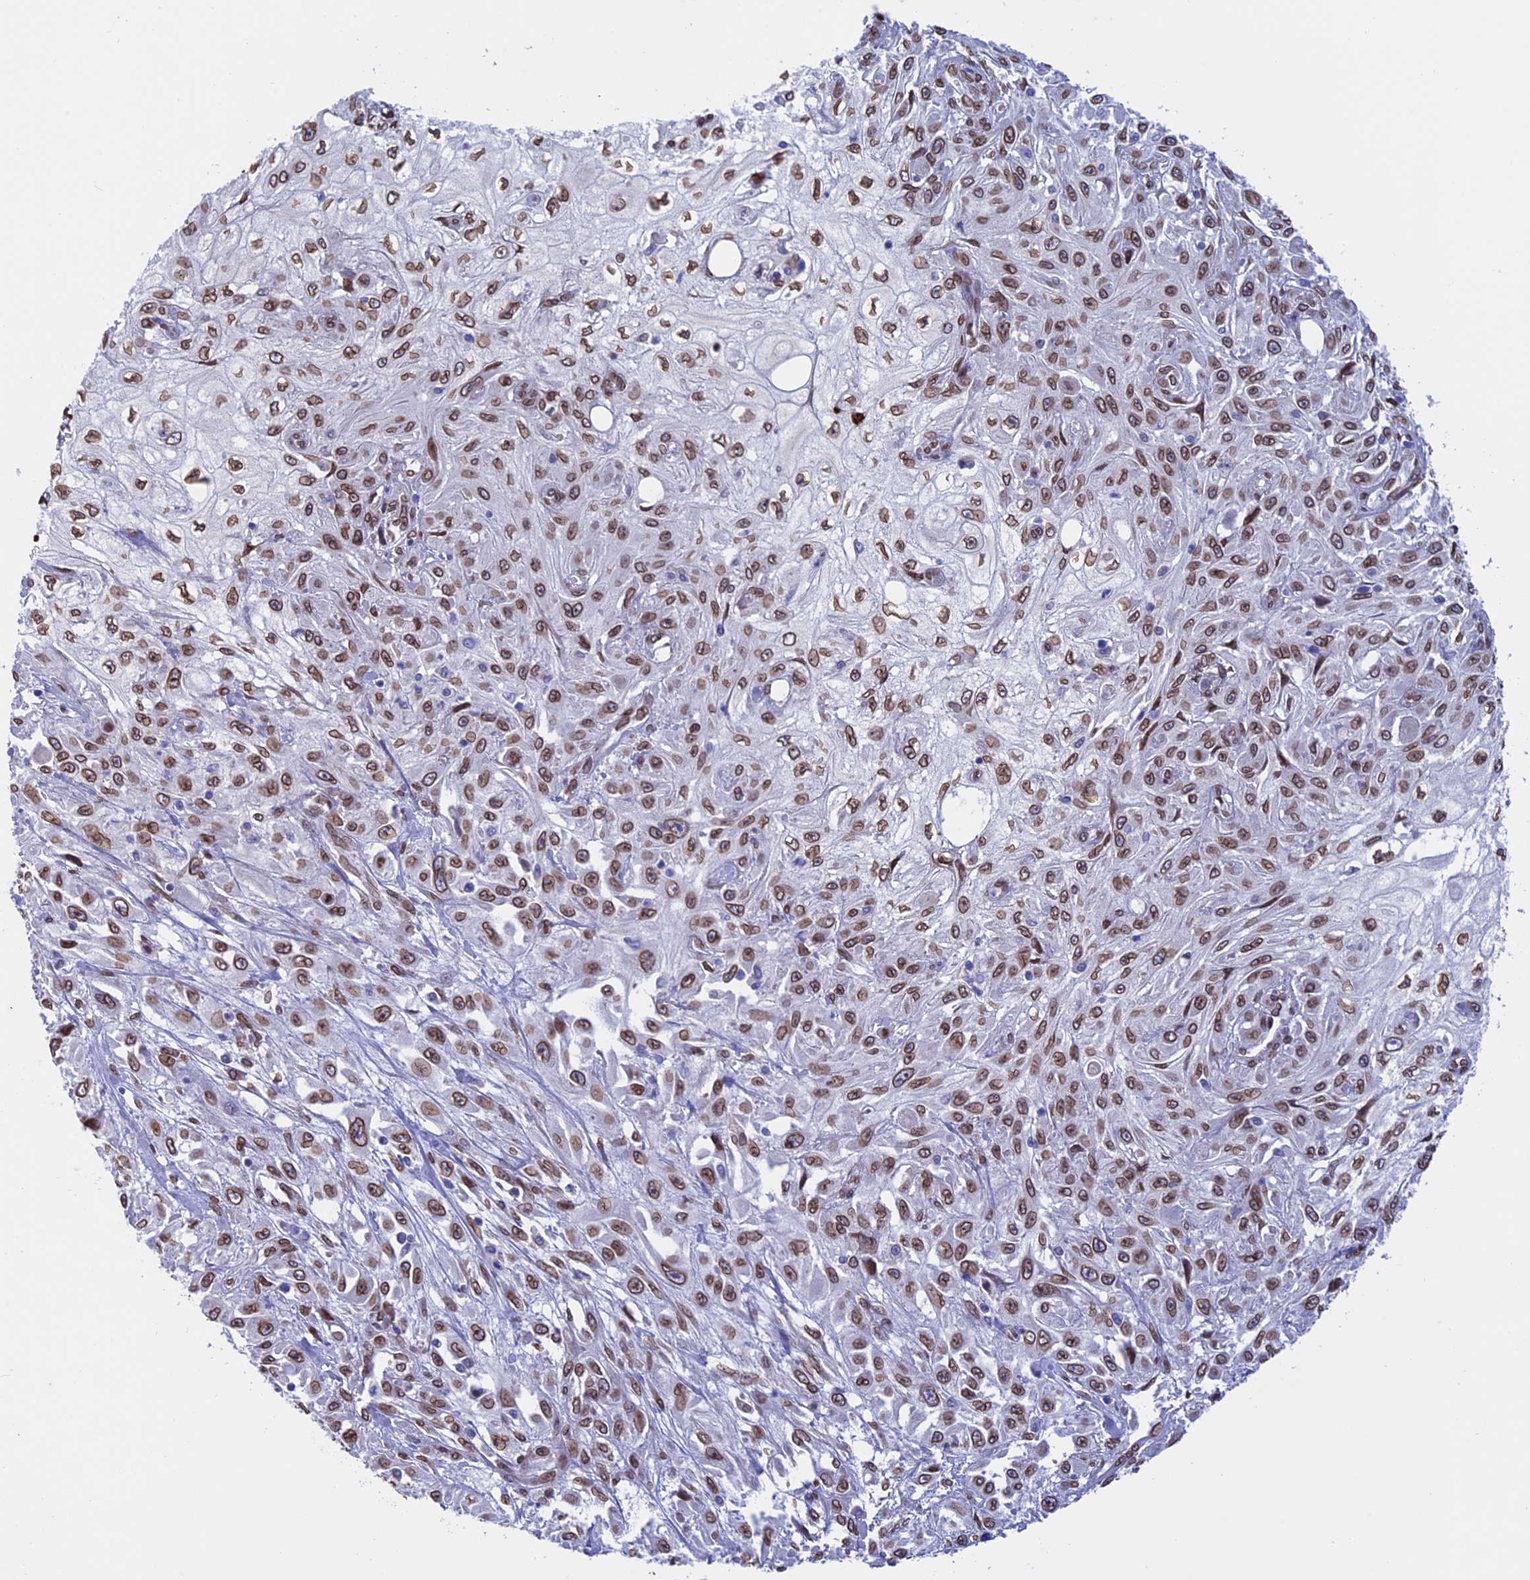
{"staining": {"intensity": "moderate", "quantity": ">75%", "location": "cytoplasmic/membranous,nuclear"}, "tissue": "skin cancer", "cell_type": "Tumor cells", "image_type": "cancer", "snomed": [{"axis": "morphology", "description": "Squamous cell carcinoma, NOS"}, {"axis": "morphology", "description": "Squamous cell carcinoma, metastatic, NOS"}, {"axis": "topography", "description": "Skin"}, {"axis": "topography", "description": "Lymph node"}], "caption": "Protein positivity by immunohistochemistry (IHC) demonstrates moderate cytoplasmic/membranous and nuclear positivity in about >75% of tumor cells in metastatic squamous cell carcinoma (skin).", "gene": "TMPRSS7", "patient": {"sex": "male", "age": 75}}